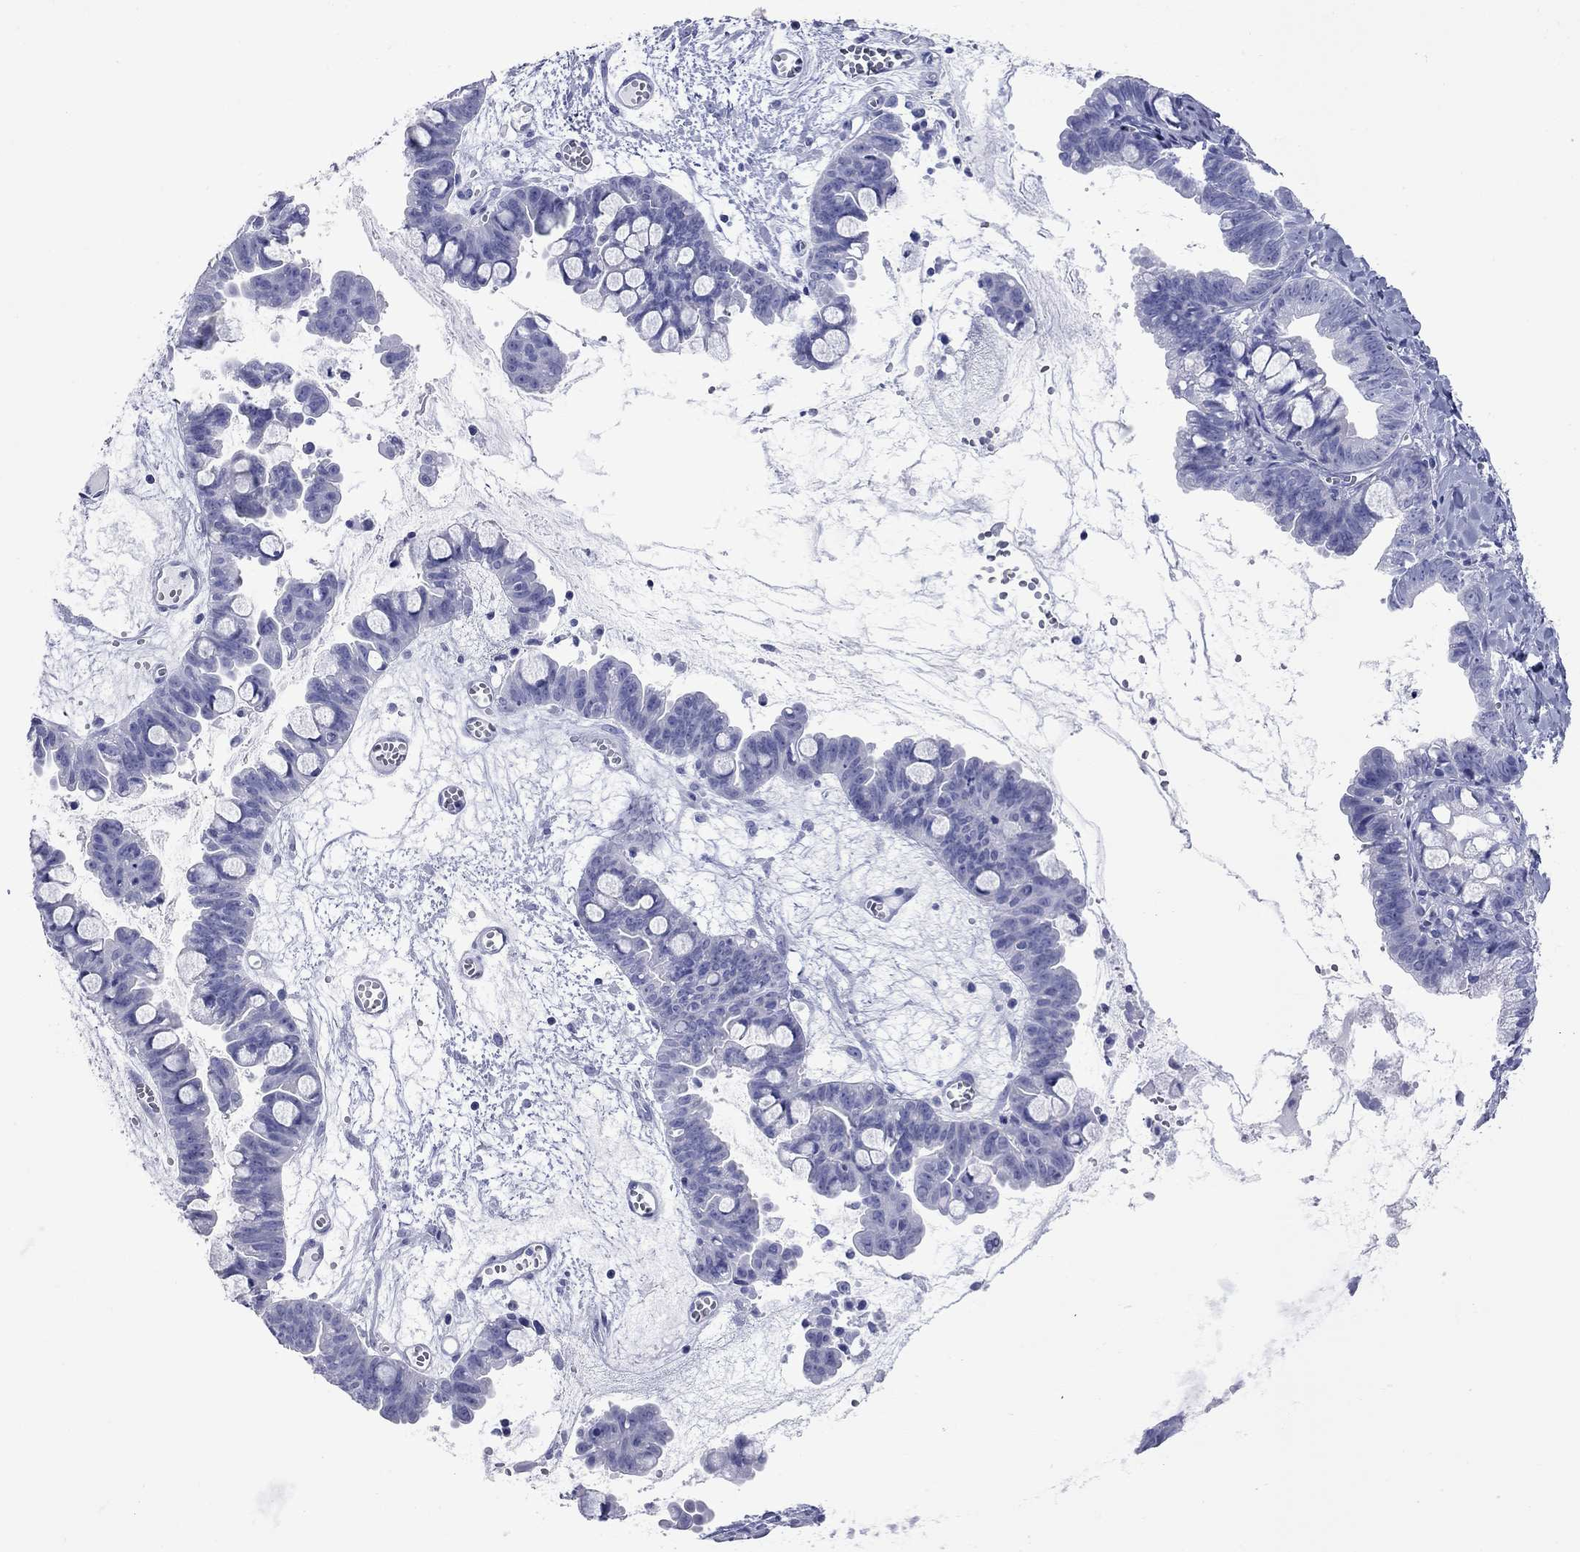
{"staining": {"intensity": "negative", "quantity": "none", "location": "none"}, "tissue": "ovarian cancer", "cell_type": "Tumor cells", "image_type": "cancer", "snomed": [{"axis": "morphology", "description": "Cystadenocarcinoma, mucinous, NOS"}, {"axis": "topography", "description": "Ovary"}], "caption": "There is no significant expression in tumor cells of ovarian cancer.", "gene": "ACTL7B", "patient": {"sex": "female", "age": 63}}